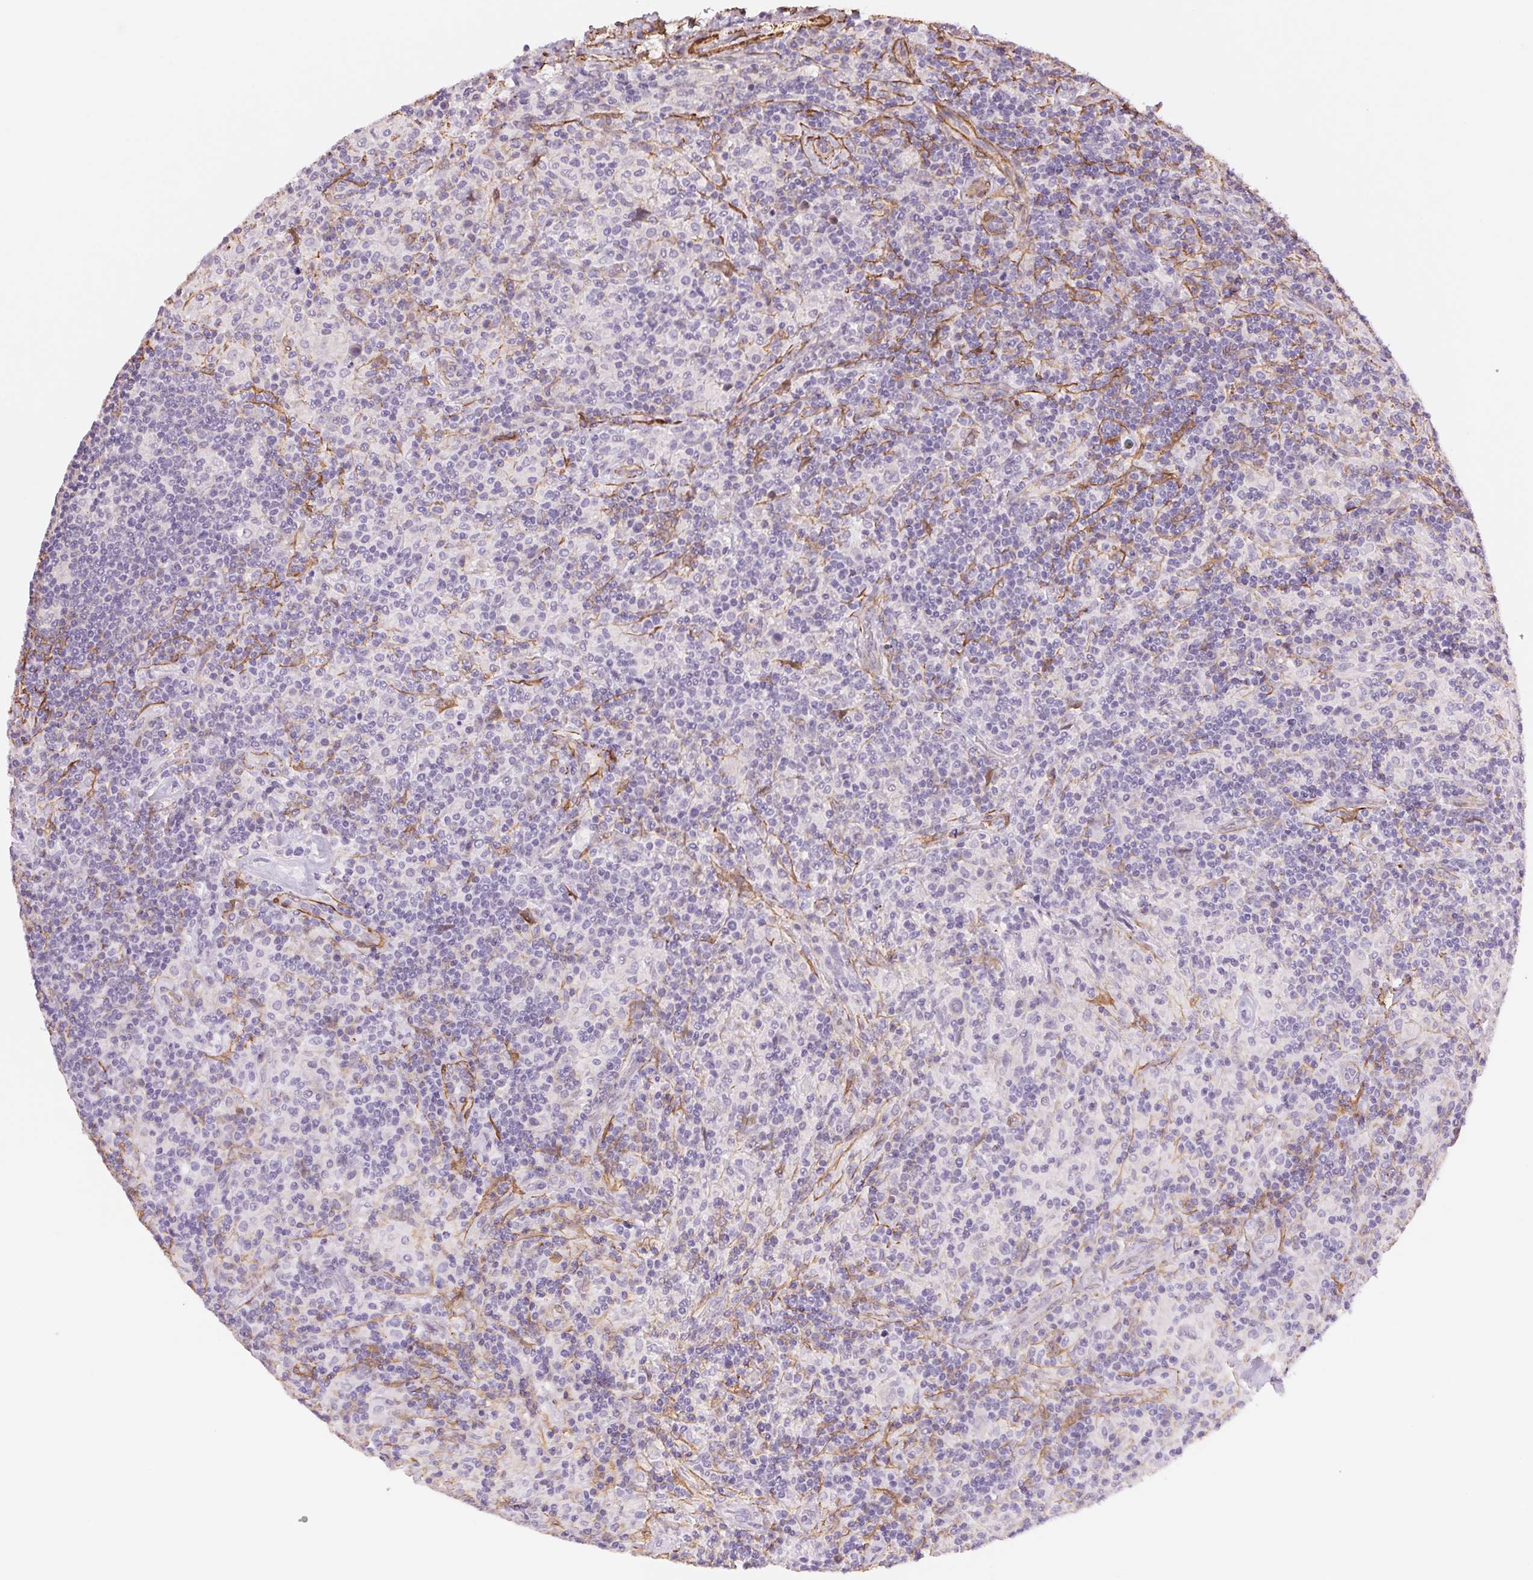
{"staining": {"intensity": "negative", "quantity": "none", "location": "none"}, "tissue": "lymphoma", "cell_type": "Tumor cells", "image_type": "cancer", "snomed": [{"axis": "morphology", "description": "Hodgkin's disease, NOS"}, {"axis": "topography", "description": "Lymph node"}], "caption": "Histopathology image shows no significant protein positivity in tumor cells of Hodgkin's disease.", "gene": "GPX8", "patient": {"sex": "male", "age": 70}}